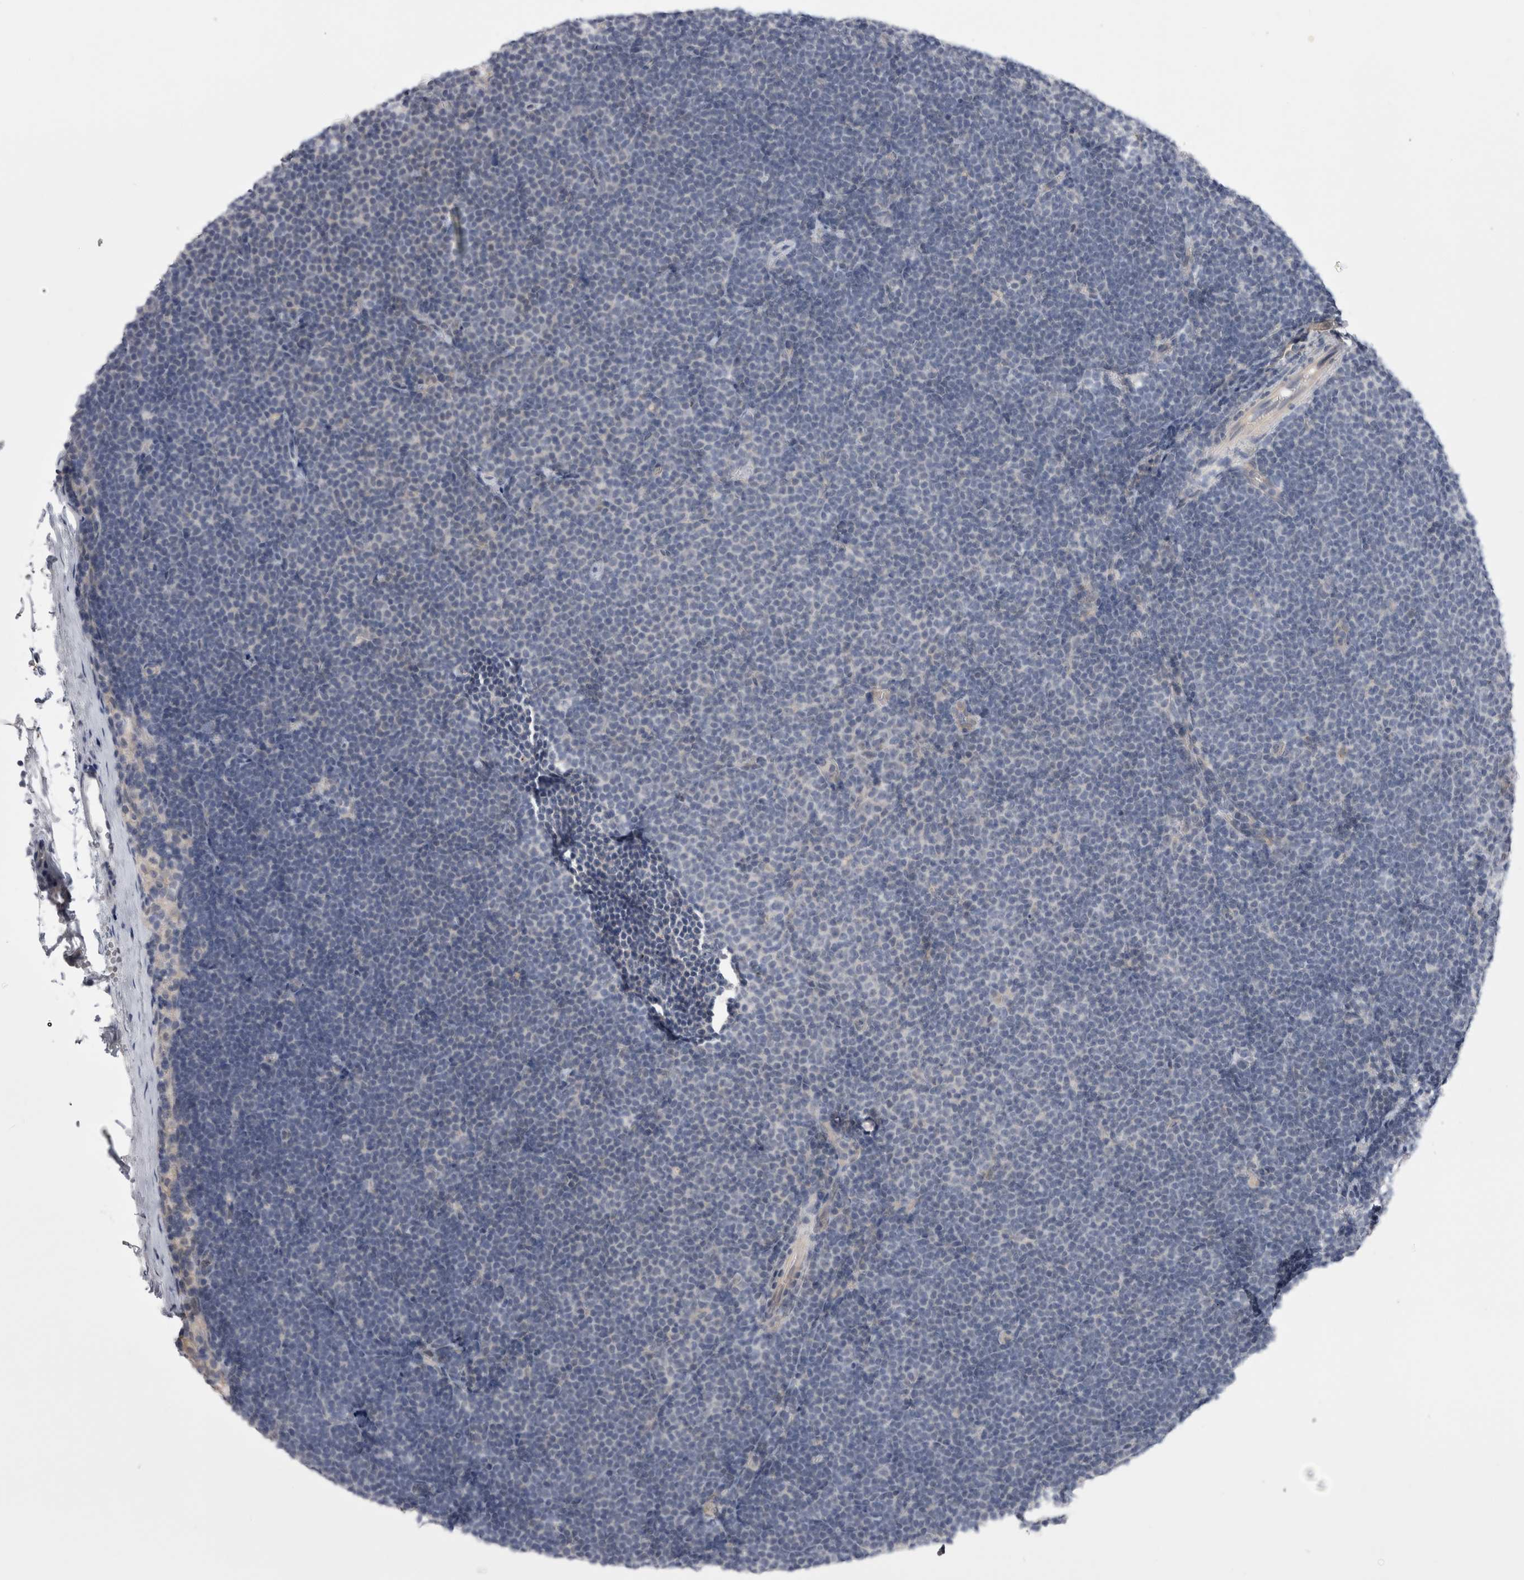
{"staining": {"intensity": "negative", "quantity": "none", "location": "none"}, "tissue": "lymphoma", "cell_type": "Tumor cells", "image_type": "cancer", "snomed": [{"axis": "morphology", "description": "Malignant lymphoma, non-Hodgkin's type, Low grade"}, {"axis": "topography", "description": "Lymph node"}], "caption": "This is an IHC histopathology image of low-grade malignant lymphoma, non-Hodgkin's type. There is no expression in tumor cells.", "gene": "ARHGAP29", "patient": {"sex": "female", "age": 53}}